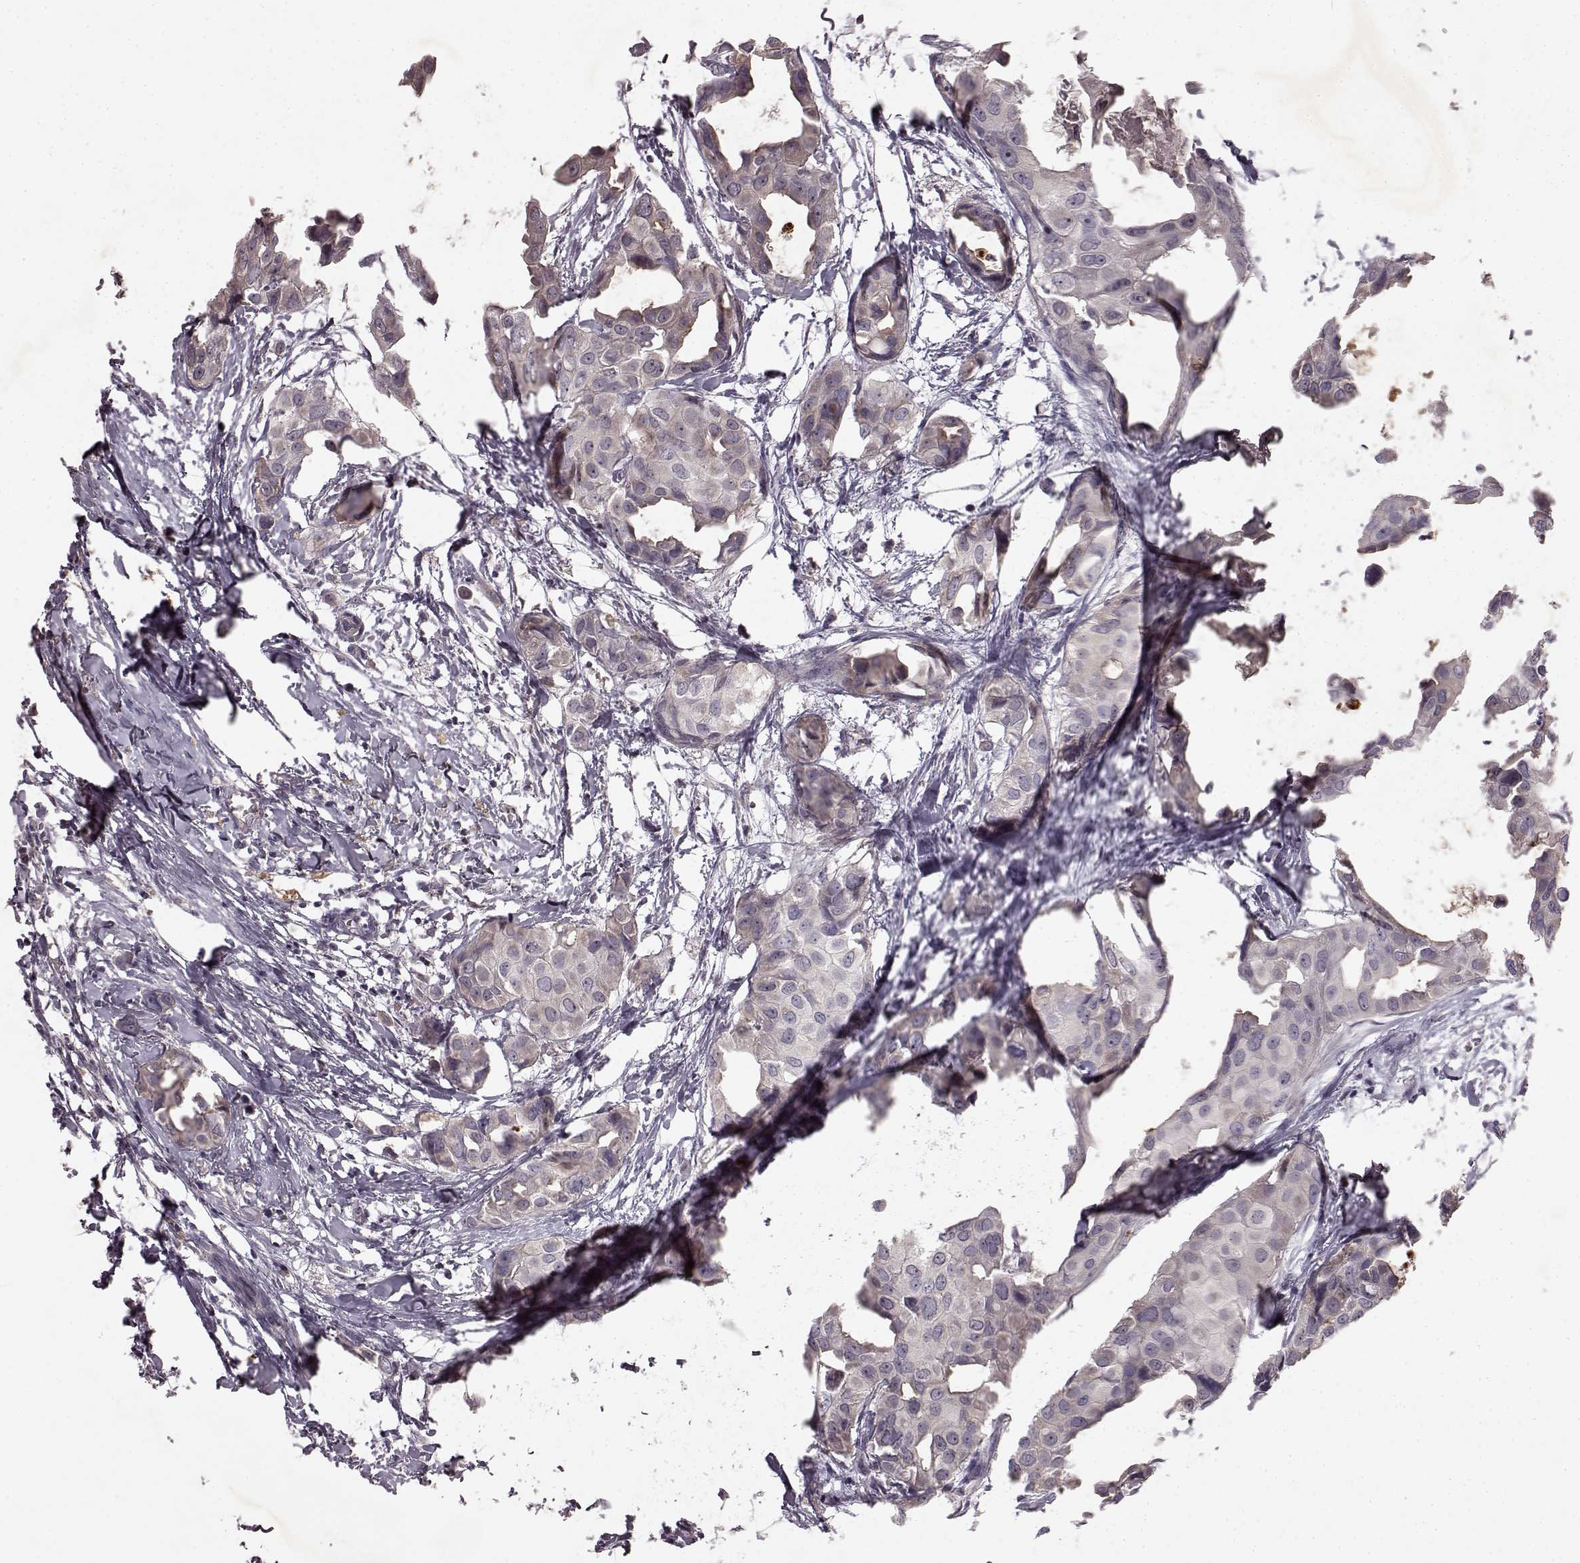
{"staining": {"intensity": "negative", "quantity": "none", "location": "none"}, "tissue": "breast cancer", "cell_type": "Tumor cells", "image_type": "cancer", "snomed": [{"axis": "morphology", "description": "Duct carcinoma"}, {"axis": "topography", "description": "Breast"}], "caption": "IHC micrograph of breast infiltrating ductal carcinoma stained for a protein (brown), which shows no expression in tumor cells.", "gene": "SLC22A18", "patient": {"sex": "female", "age": 38}}